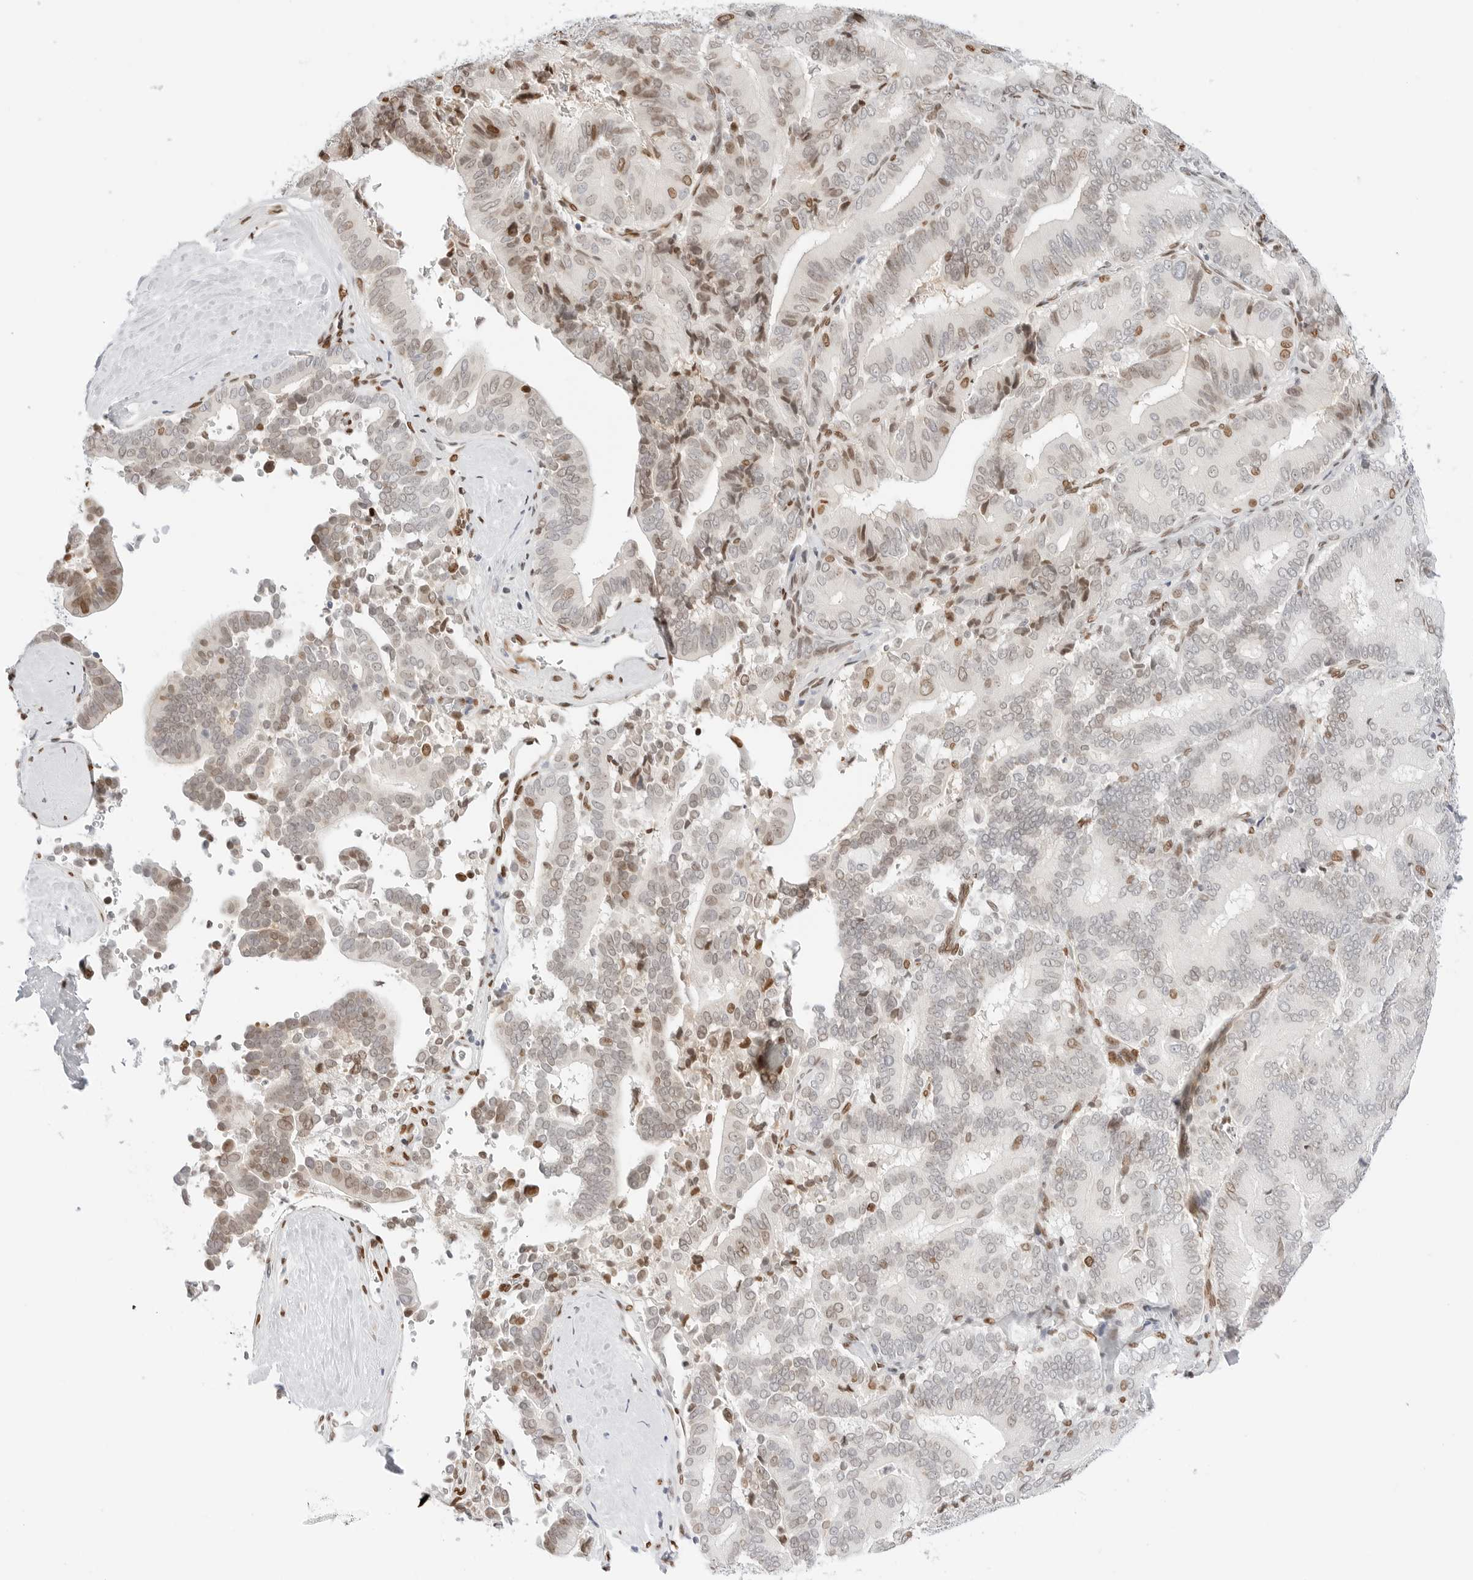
{"staining": {"intensity": "moderate", "quantity": "<25%", "location": "nuclear"}, "tissue": "liver cancer", "cell_type": "Tumor cells", "image_type": "cancer", "snomed": [{"axis": "morphology", "description": "Cholangiocarcinoma"}, {"axis": "topography", "description": "Liver"}], "caption": "The immunohistochemical stain shows moderate nuclear expression in tumor cells of liver cancer (cholangiocarcinoma) tissue. (Brightfield microscopy of DAB IHC at high magnification).", "gene": "SPIDR", "patient": {"sex": "female", "age": 75}}